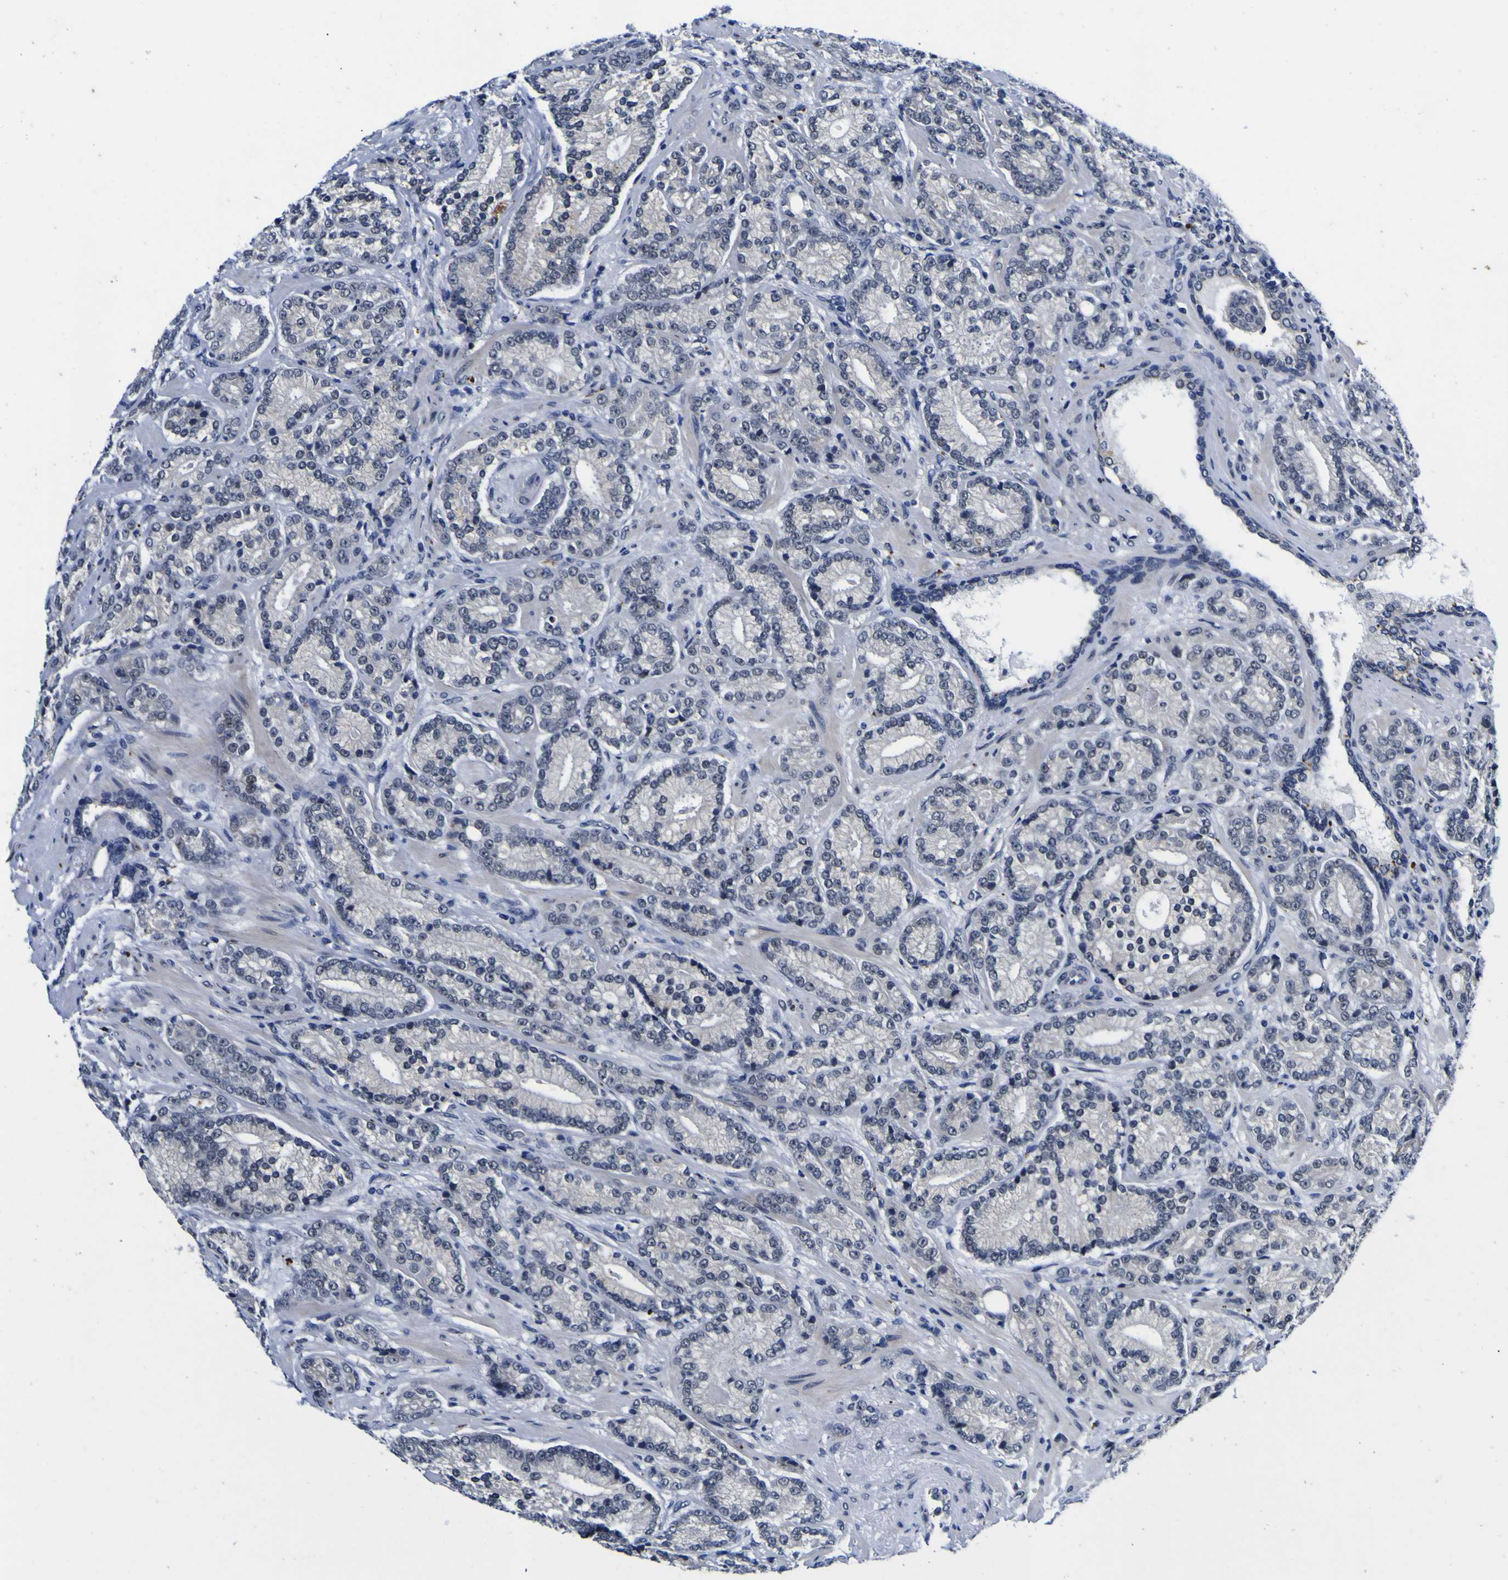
{"staining": {"intensity": "negative", "quantity": "none", "location": "none"}, "tissue": "prostate cancer", "cell_type": "Tumor cells", "image_type": "cancer", "snomed": [{"axis": "morphology", "description": "Adenocarcinoma, High grade"}, {"axis": "topography", "description": "Prostate"}], "caption": "Prostate cancer (adenocarcinoma (high-grade)) was stained to show a protein in brown. There is no significant expression in tumor cells.", "gene": "IGFLR1", "patient": {"sex": "male", "age": 61}}